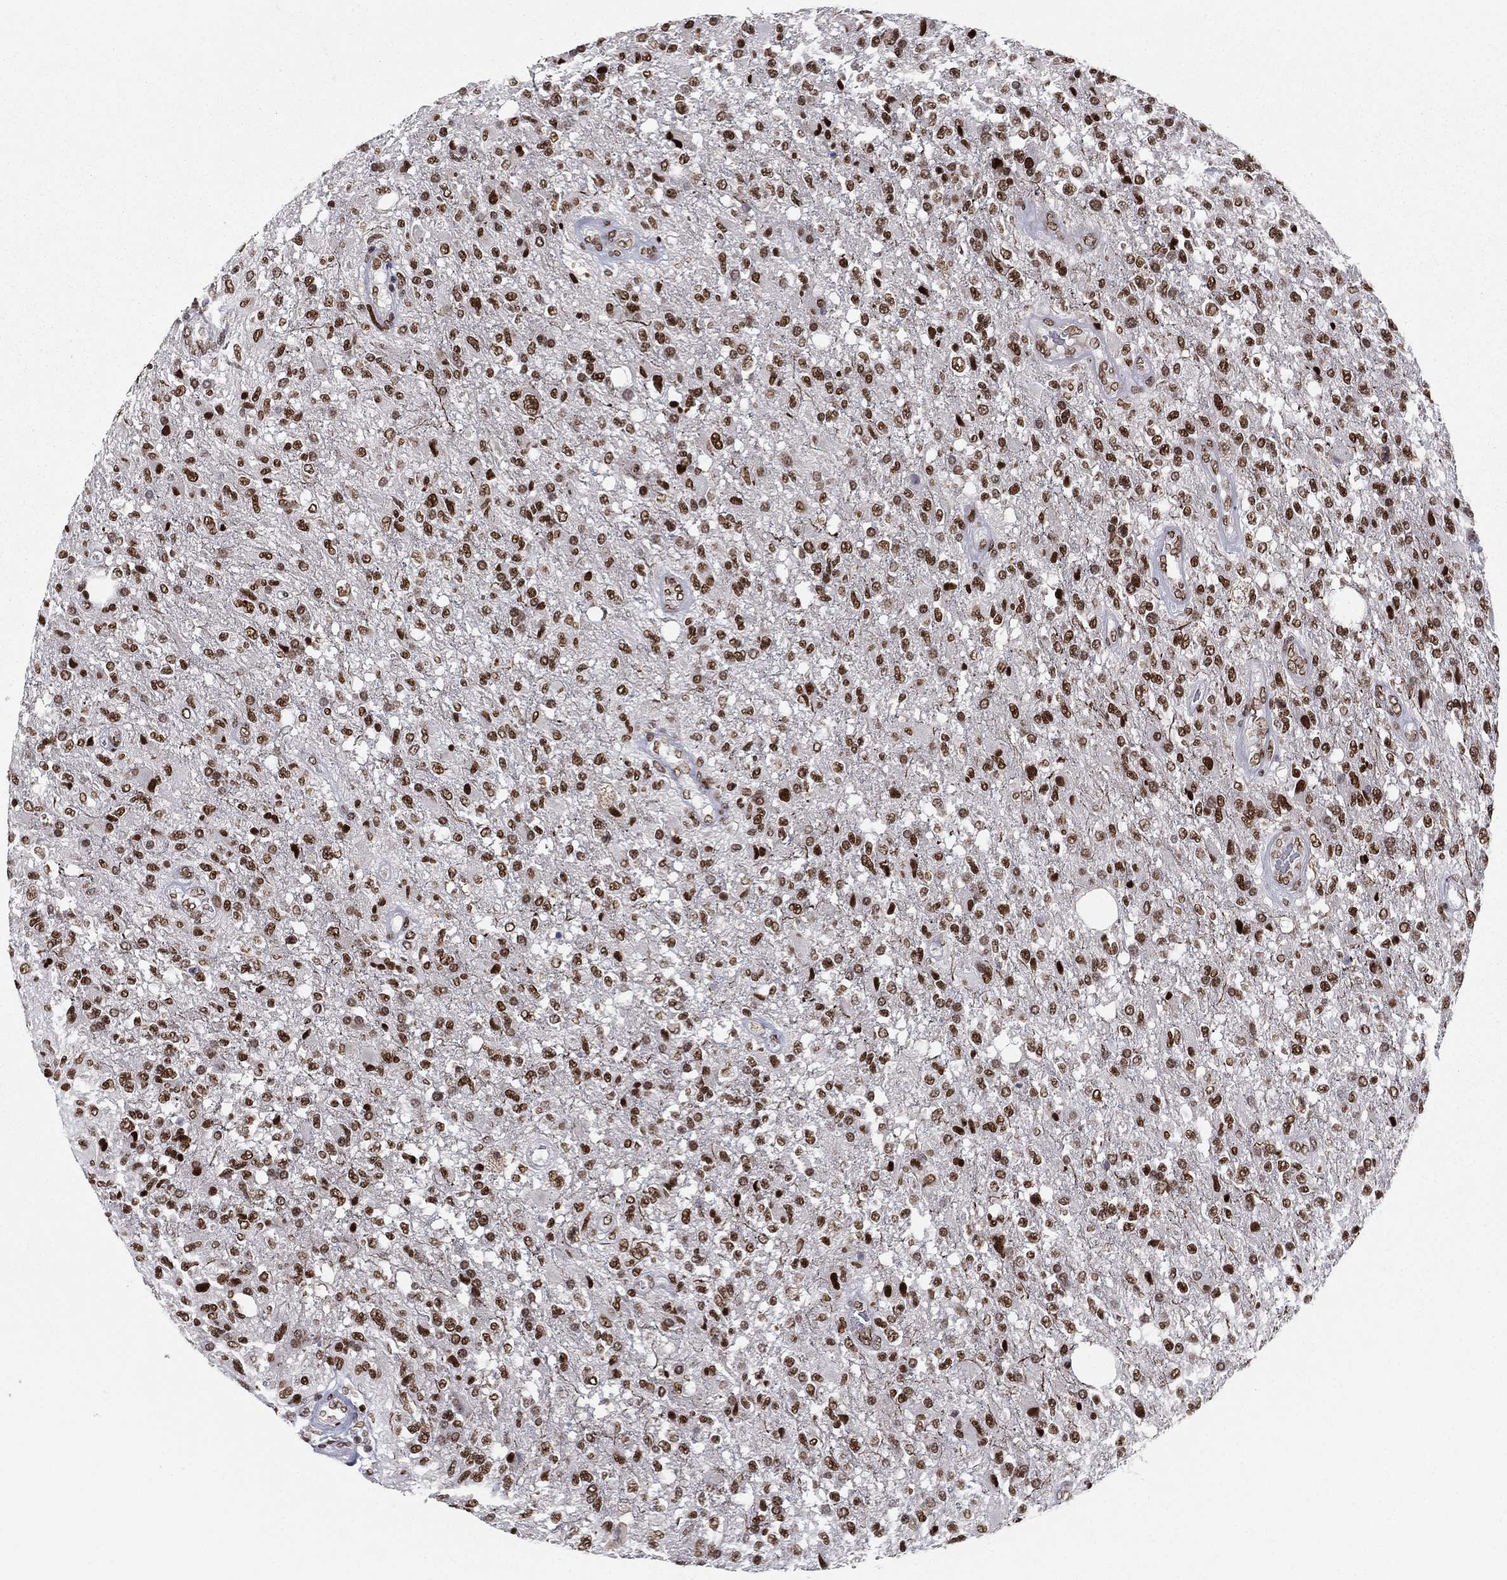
{"staining": {"intensity": "strong", "quantity": ">75%", "location": "nuclear"}, "tissue": "glioma", "cell_type": "Tumor cells", "image_type": "cancer", "snomed": [{"axis": "morphology", "description": "Glioma, malignant, High grade"}, {"axis": "topography", "description": "Brain"}], "caption": "Immunohistochemistry photomicrograph of malignant glioma (high-grade) stained for a protein (brown), which reveals high levels of strong nuclear staining in about >75% of tumor cells.", "gene": "RTF1", "patient": {"sex": "male", "age": 56}}